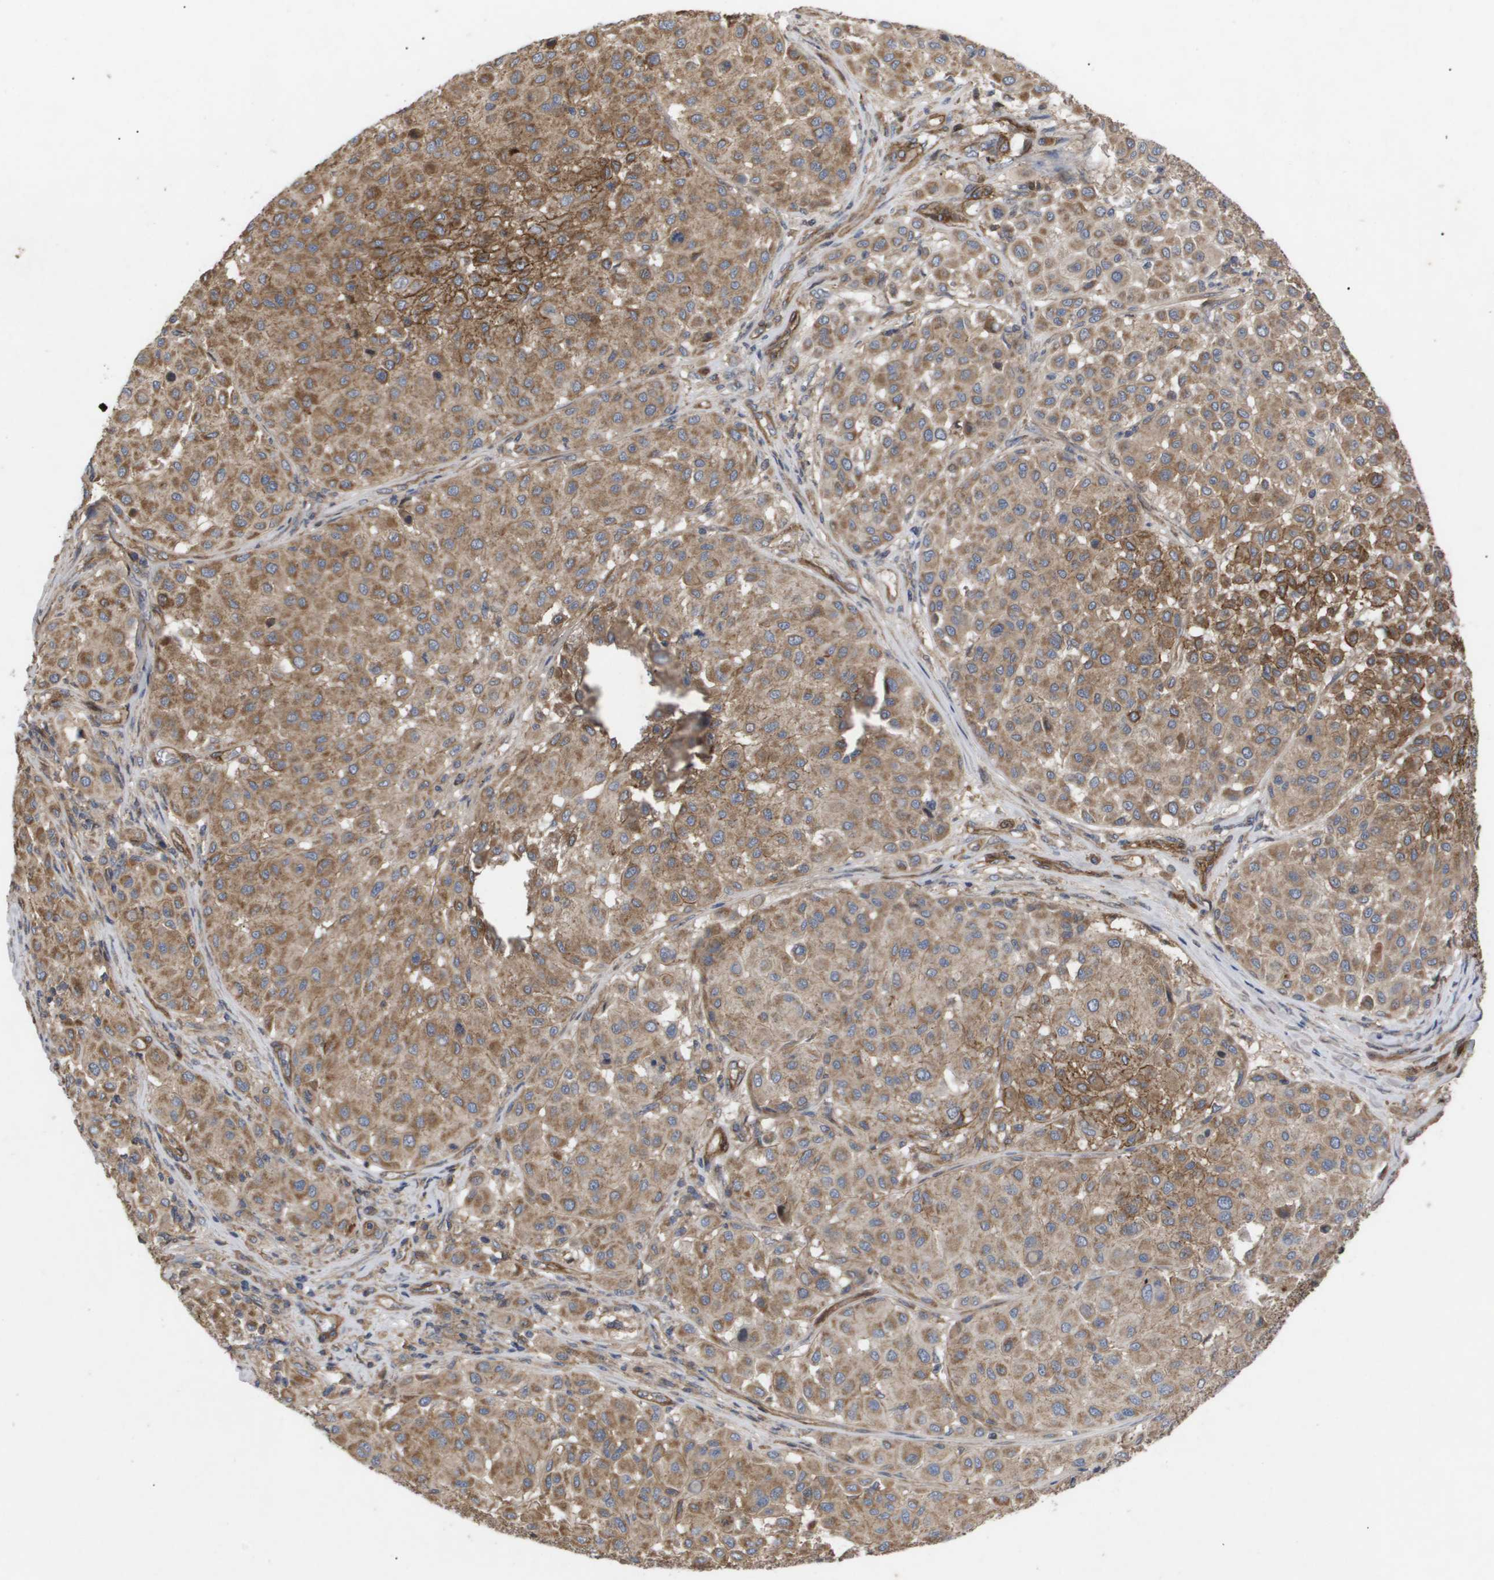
{"staining": {"intensity": "moderate", "quantity": ">75%", "location": "cytoplasmic/membranous"}, "tissue": "melanoma", "cell_type": "Tumor cells", "image_type": "cancer", "snomed": [{"axis": "morphology", "description": "Malignant melanoma, Metastatic site"}, {"axis": "topography", "description": "Soft tissue"}], "caption": "There is medium levels of moderate cytoplasmic/membranous expression in tumor cells of malignant melanoma (metastatic site), as demonstrated by immunohistochemical staining (brown color).", "gene": "TNS1", "patient": {"sex": "male", "age": 41}}